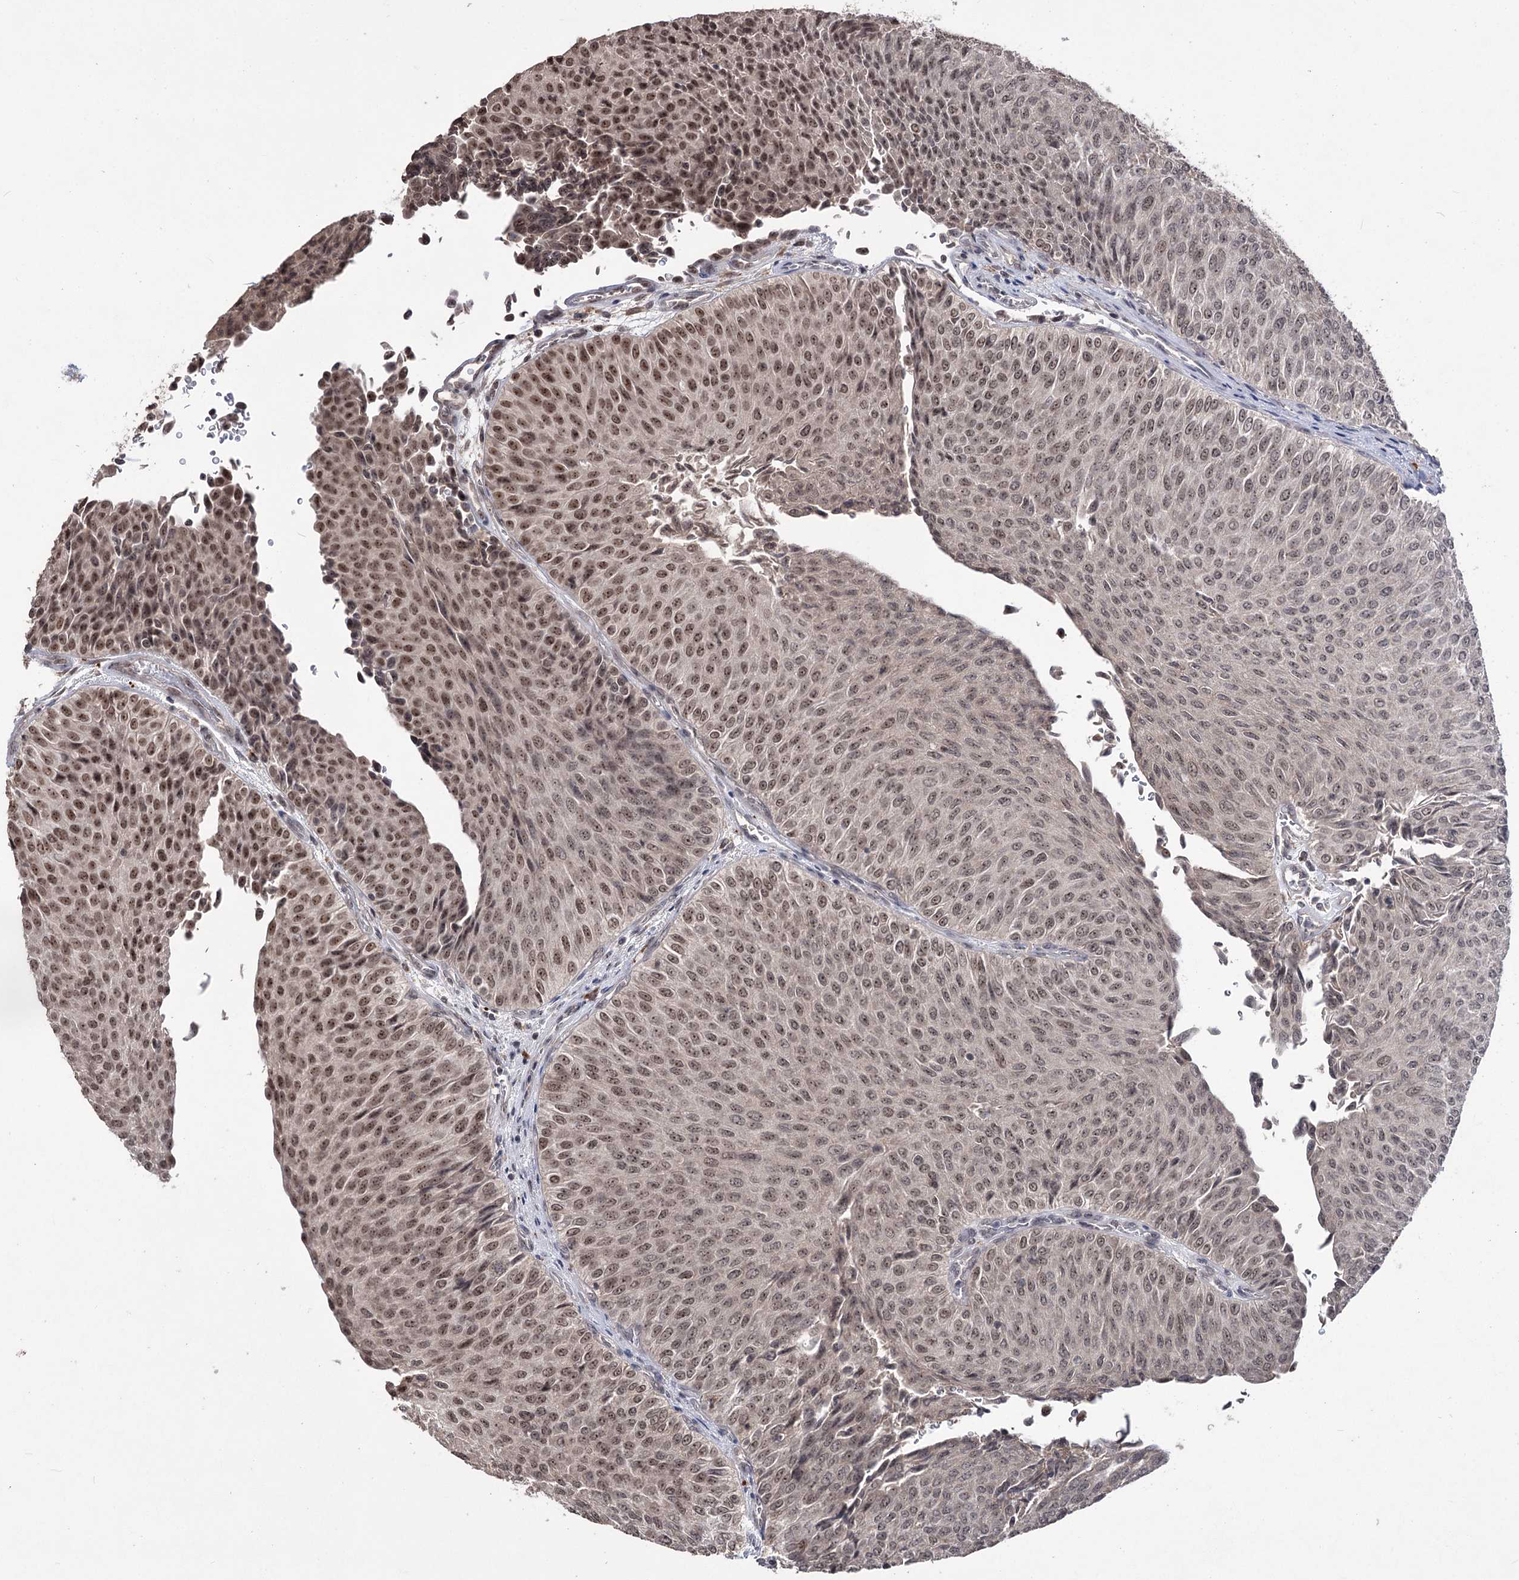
{"staining": {"intensity": "moderate", "quantity": ">75%", "location": "nuclear"}, "tissue": "urothelial cancer", "cell_type": "Tumor cells", "image_type": "cancer", "snomed": [{"axis": "morphology", "description": "Urothelial carcinoma, Low grade"}, {"axis": "topography", "description": "Urinary bladder"}], "caption": "A medium amount of moderate nuclear expression is appreciated in approximately >75% of tumor cells in low-grade urothelial carcinoma tissue. The staining was performed using DAB (3,3'-diaminobenzidine), with brown indicating positive protein expression. Nuclei are stained blue with hematoxylin.", "gene": "VGLL4", "patient": {"sex": "male", "age": 78}}